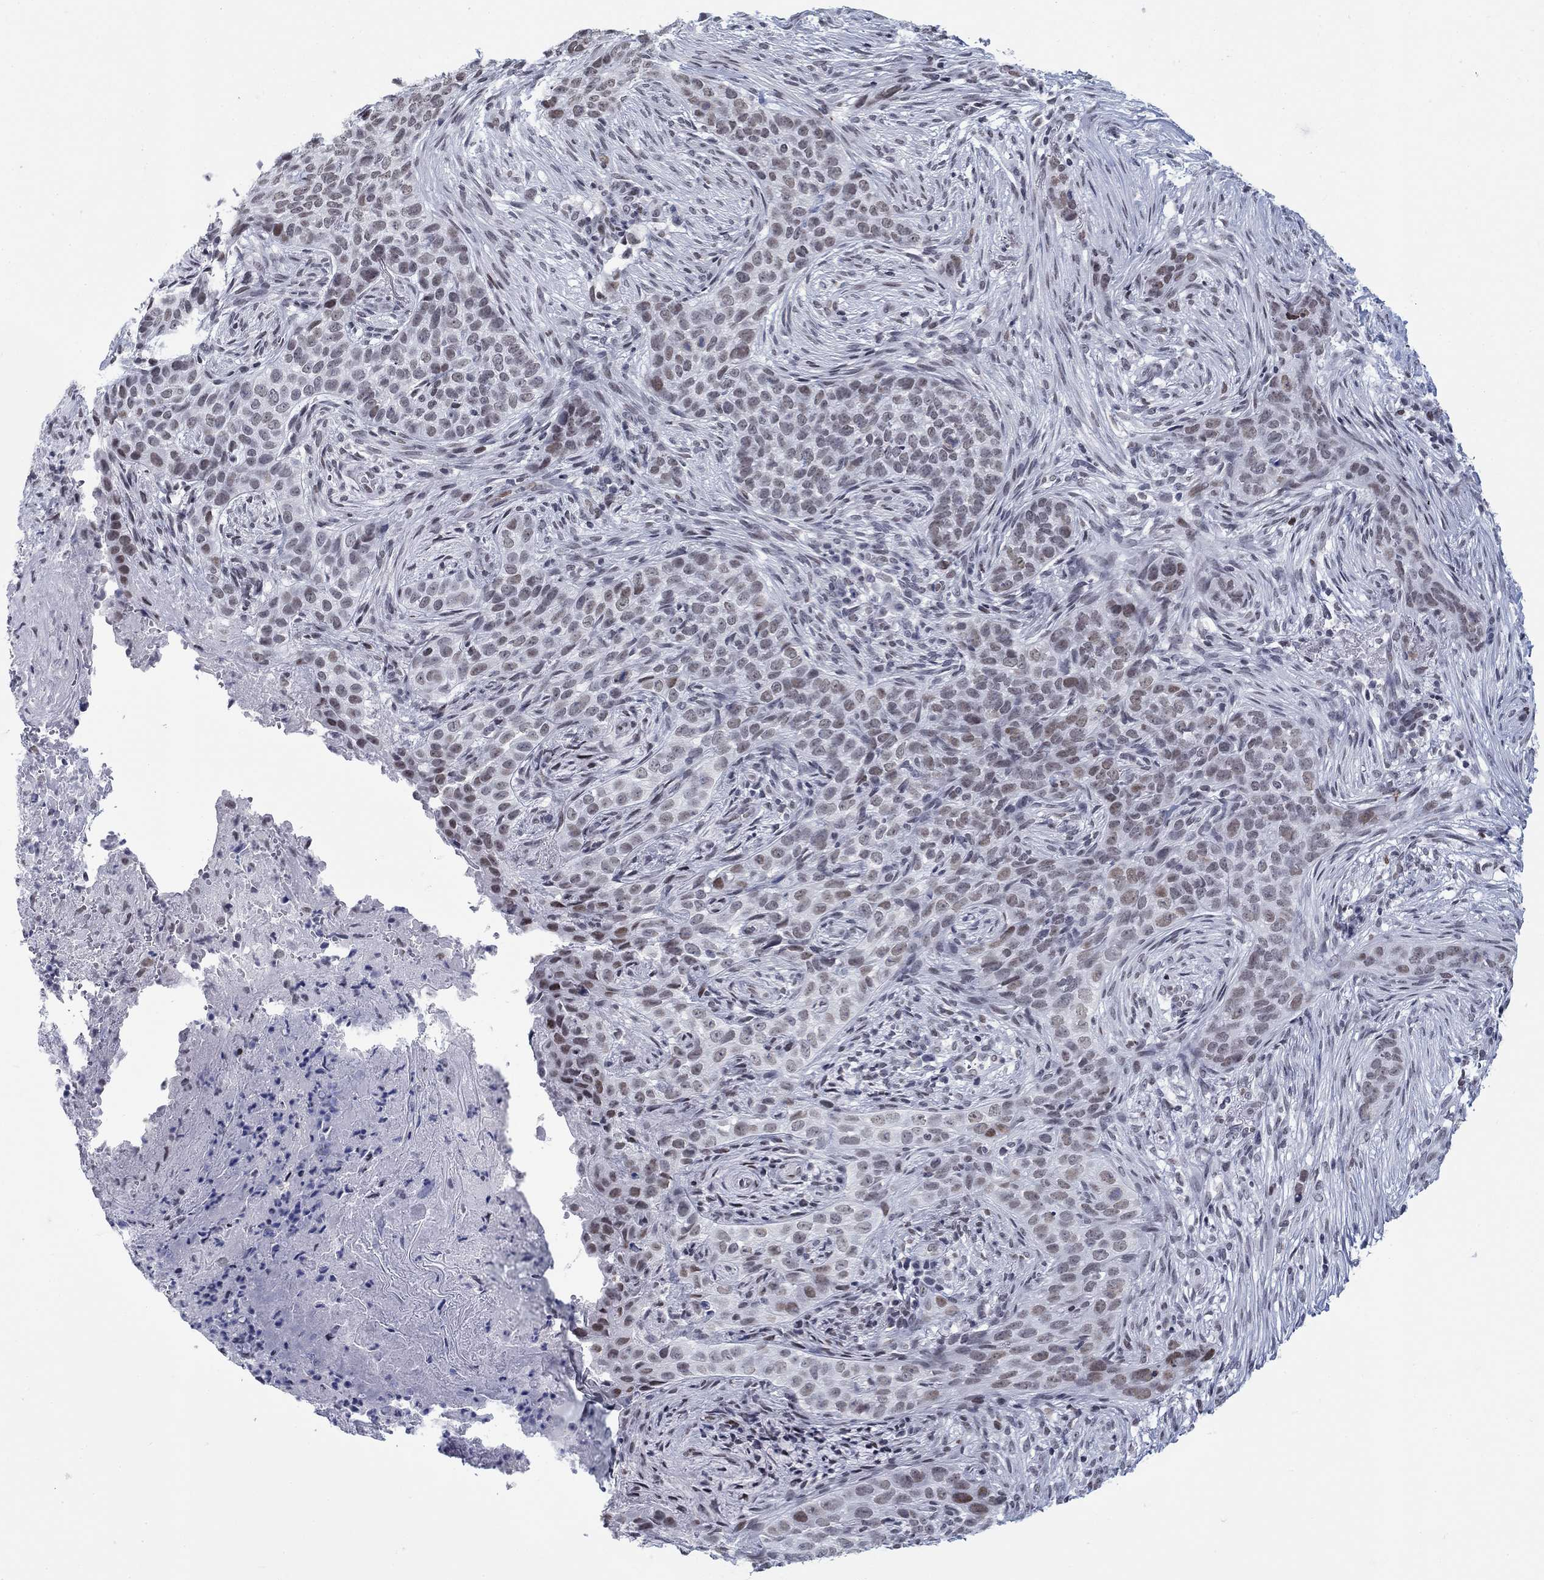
{"staining": {"intensity": "moderate", "quantity": "<25%", "location": "nuclear"}, "tissue": "skin cancer", "cell_type": "Tumor cells", "image_type": "cancer", "snomed": [{"axis": "morphology", "description": "Squamous cell carcinoma, NOS"}, {"axis": "topography", "description": "Skin"}], "caption": "Skin cancer was stained to show a protein in brown. There is low levels of moderate nuclear staining in approximately <25% of tumor cells. Nuclei are stained in blue.", "gene": "NPAS3", "patient": {"sex": "male", "age": 88}}